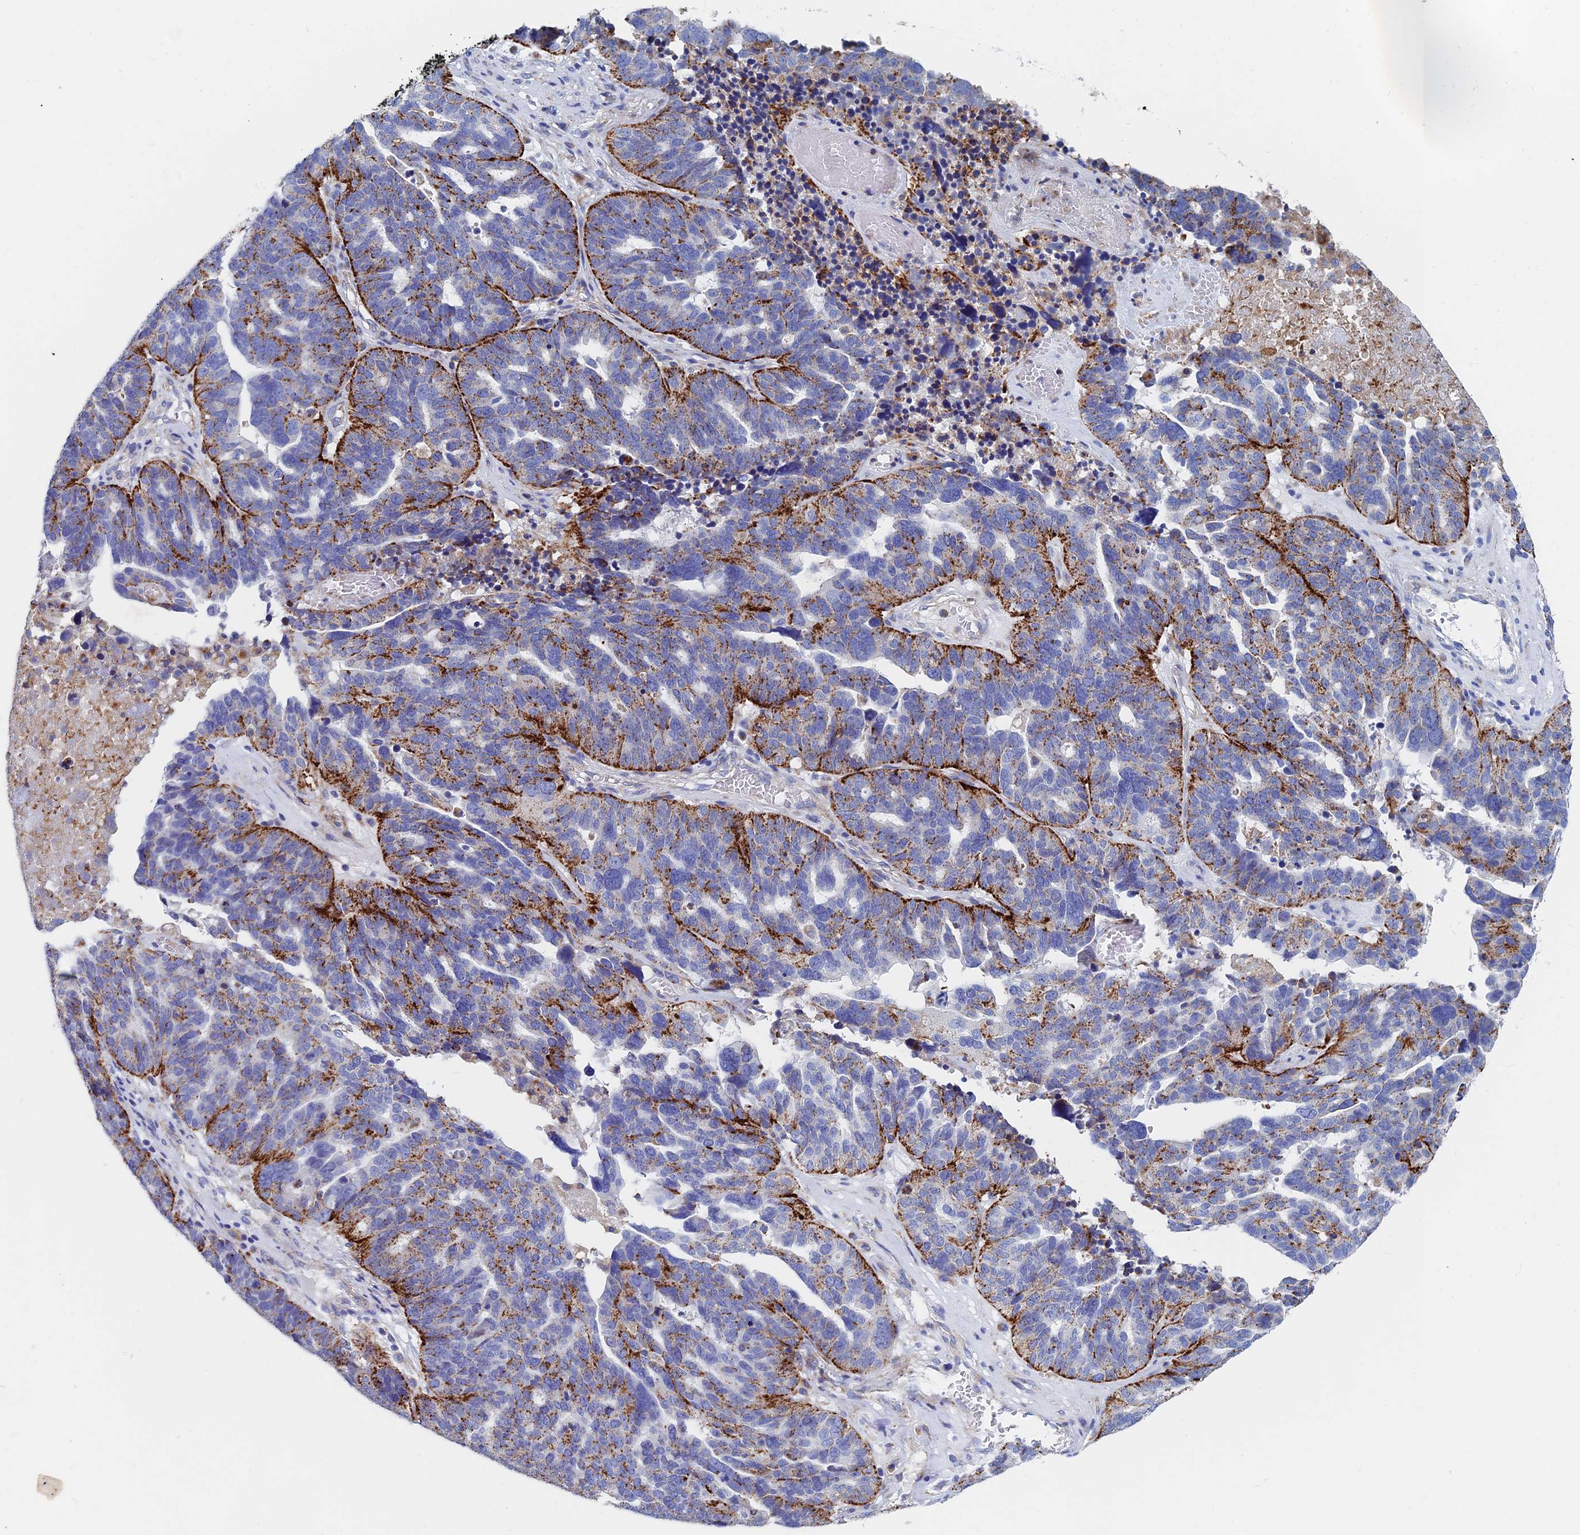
{"staining": {"intensity": "strong", "quantity": "25%-75%", "location": "cytoplasmic/membranous"}, "tissue": "ovarian cancer", "cell_type": "Tumor cells", "image_type": "cancer", "snomed": [{"axis": "morphology", "description": "Cystadenocarcinoma, serous, NOS"}, {"axis": "topography", "description": "Ovary"}], "caption": "DAB immunohistochemical staining of ovarian cancer exhibits strong cytoplasmic/membranous protein positivity in approximately 25%-75% of tumor cells.", "gene": "SPNS1", "patient": {"sex": "female", "age": 59}}